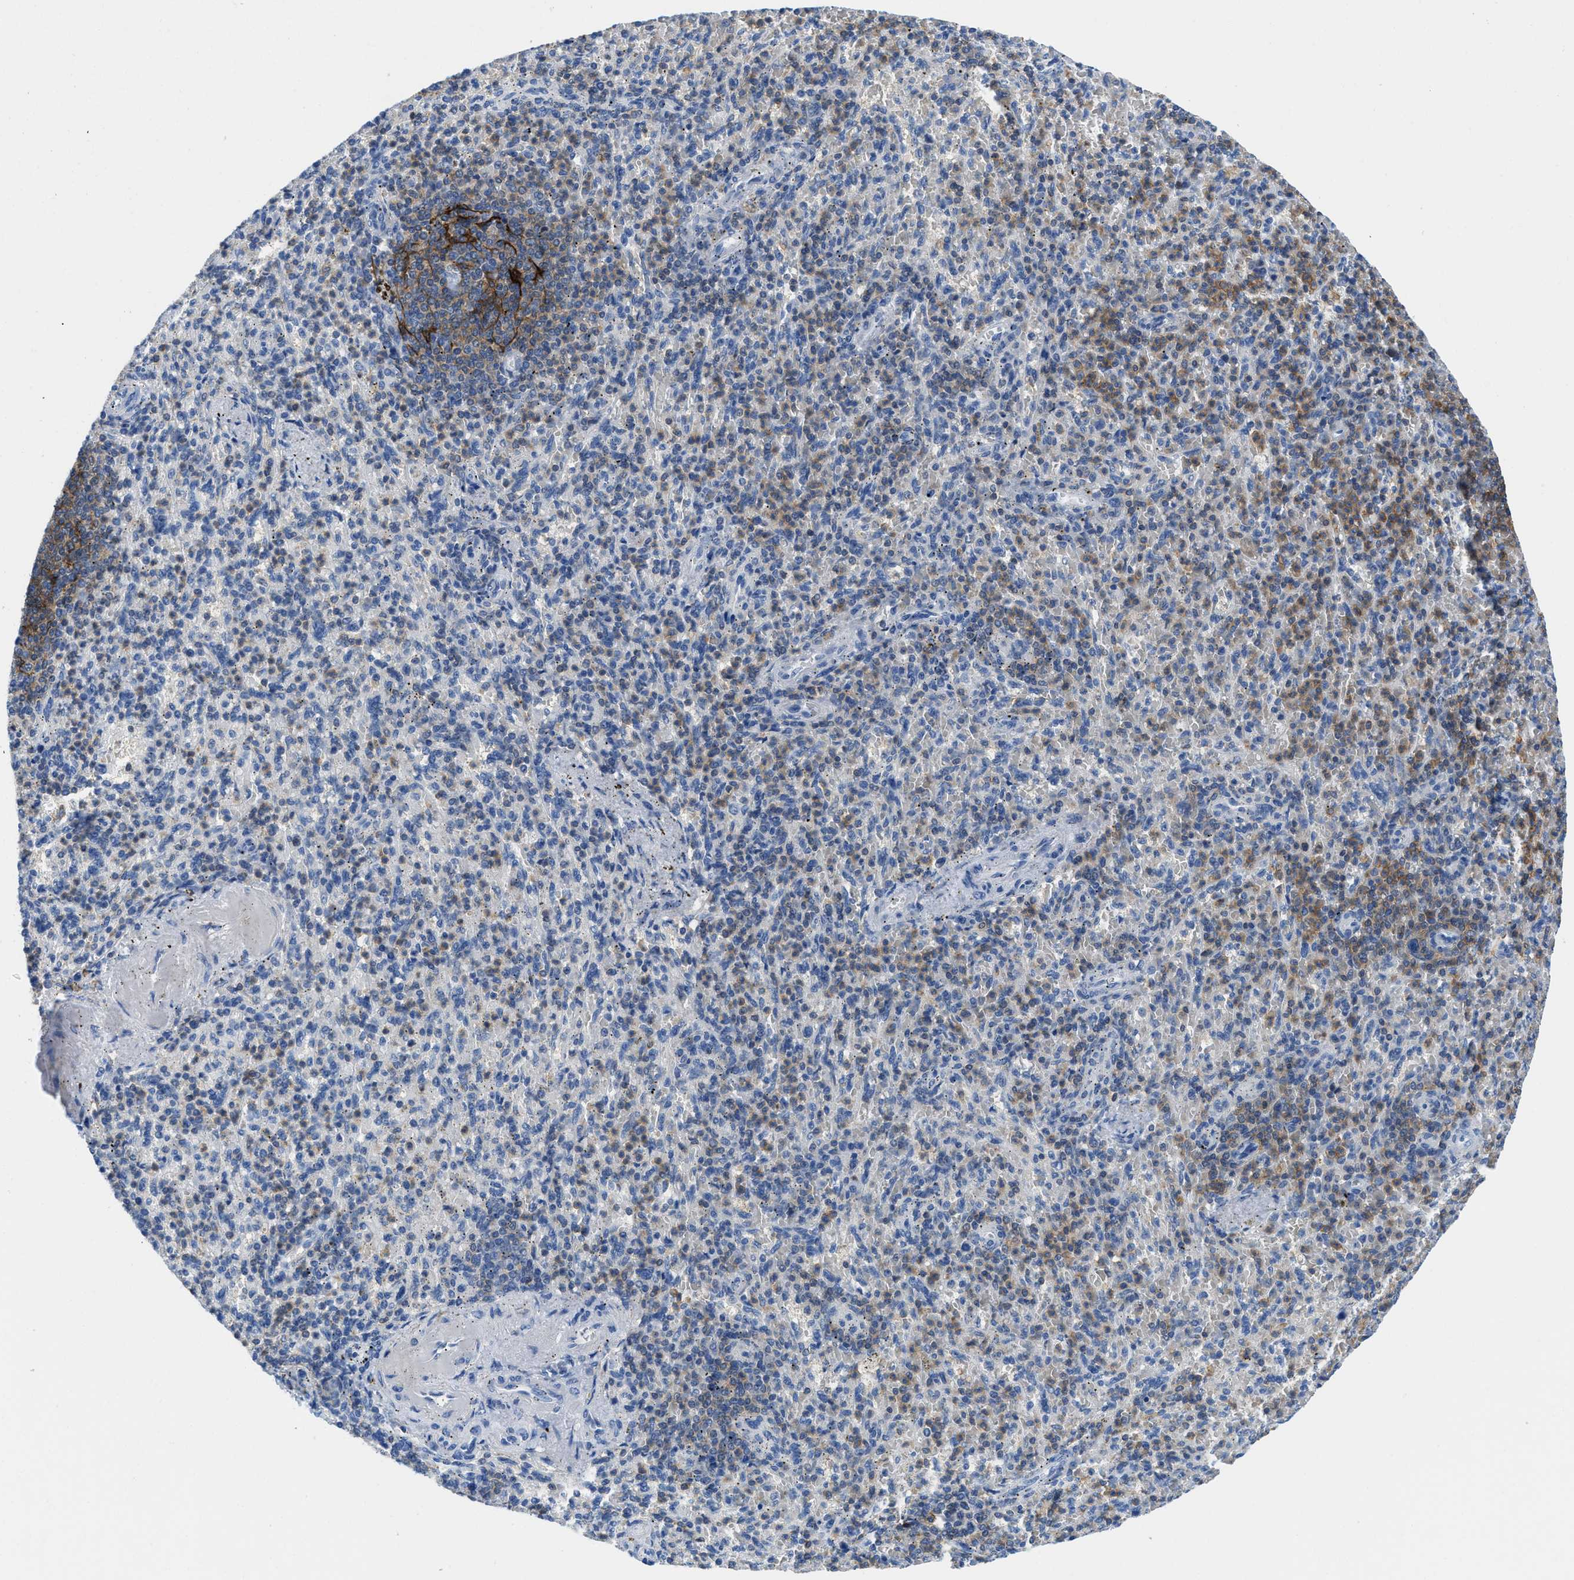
{"staining": {"intensity": "strong", "quantity": "25%-75%", "location": "cytoplasmic/membranous"}, "tissue": "spleen", "cell_type": "Cells in red pulp", "image_type": "normal", "snomed": [{"axis": "morphology", "description": "Normal tissue, NOS"}, {"axis": "topography", "description": "Spleen"}], "caption": "Protein expression analysis of unremarkable human spleen reveals strong cytoplasmic/membranous expression in approximately 25%-75% of cells in red pulp.", "gene": "FAM151A", "patient": {"sex": "female", "age": 74}}